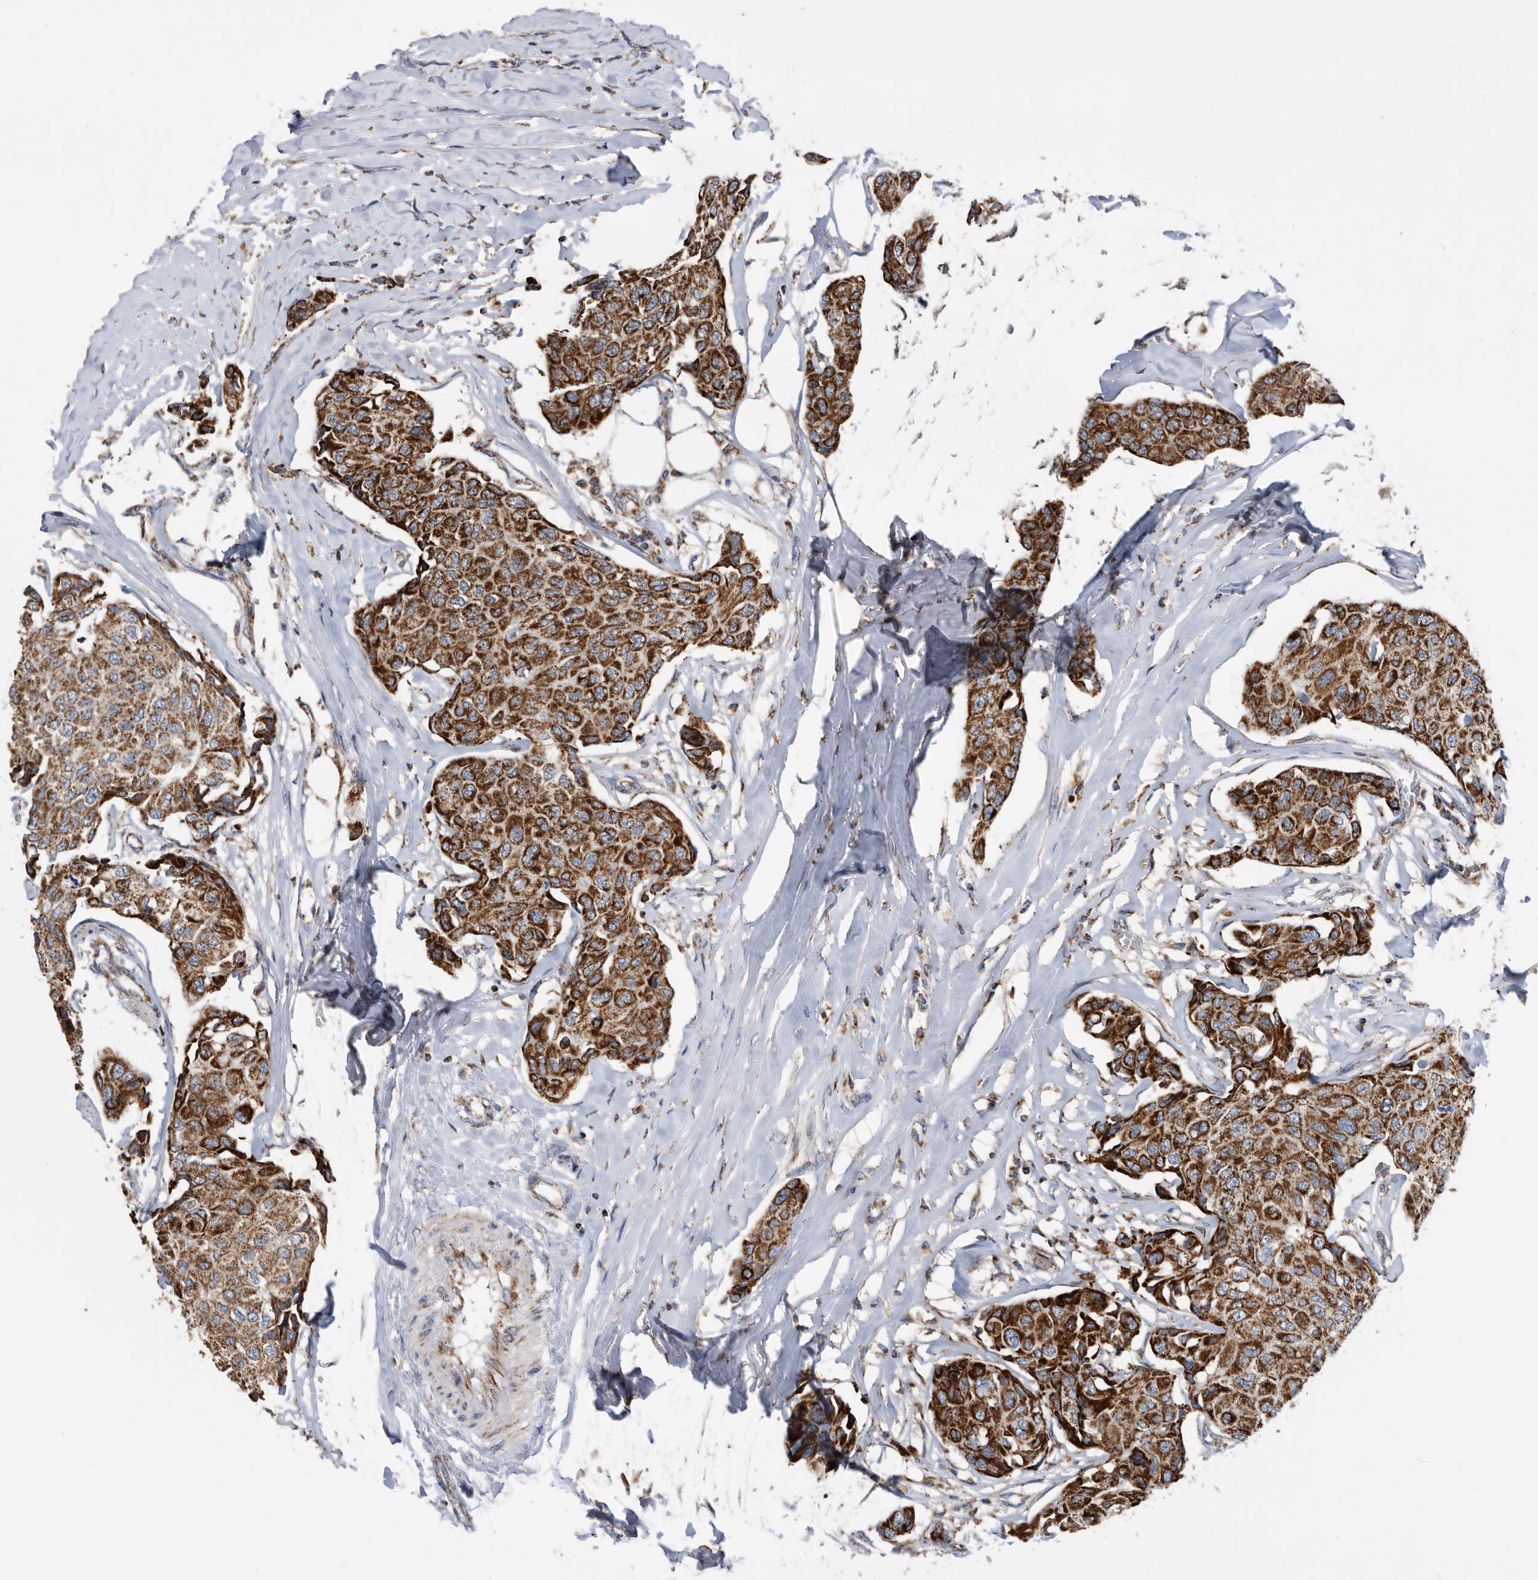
{"staining": {"intensity": "strong", "quantity": ">75%", "location": "cytoplasmic/membranous"}, "tissue": "breast cancer", "cell_type": "Tumor cells", "image_type": "cancer", "snomed": [{"axis": "morphology", "description": "Duct carcinoma"}, {"axis": "topography", "description": "Breast"}], "caption": "IHC staining of breast cancer (invasive ductal carcinoma), which demonstrates high levels of strong cytoplasmic/membranous positivity in approximately >75% of tumor cells indicating strong cytoplasmic/membranous protein expression. The staining was performed using DAB (3,3'-diaminobenzidine) (brown) for protein detection and nuclei were counterstained in hematoxylin (blue).", "gene": "WFDC1", "patient": {"sex": "female", "age": 80}}